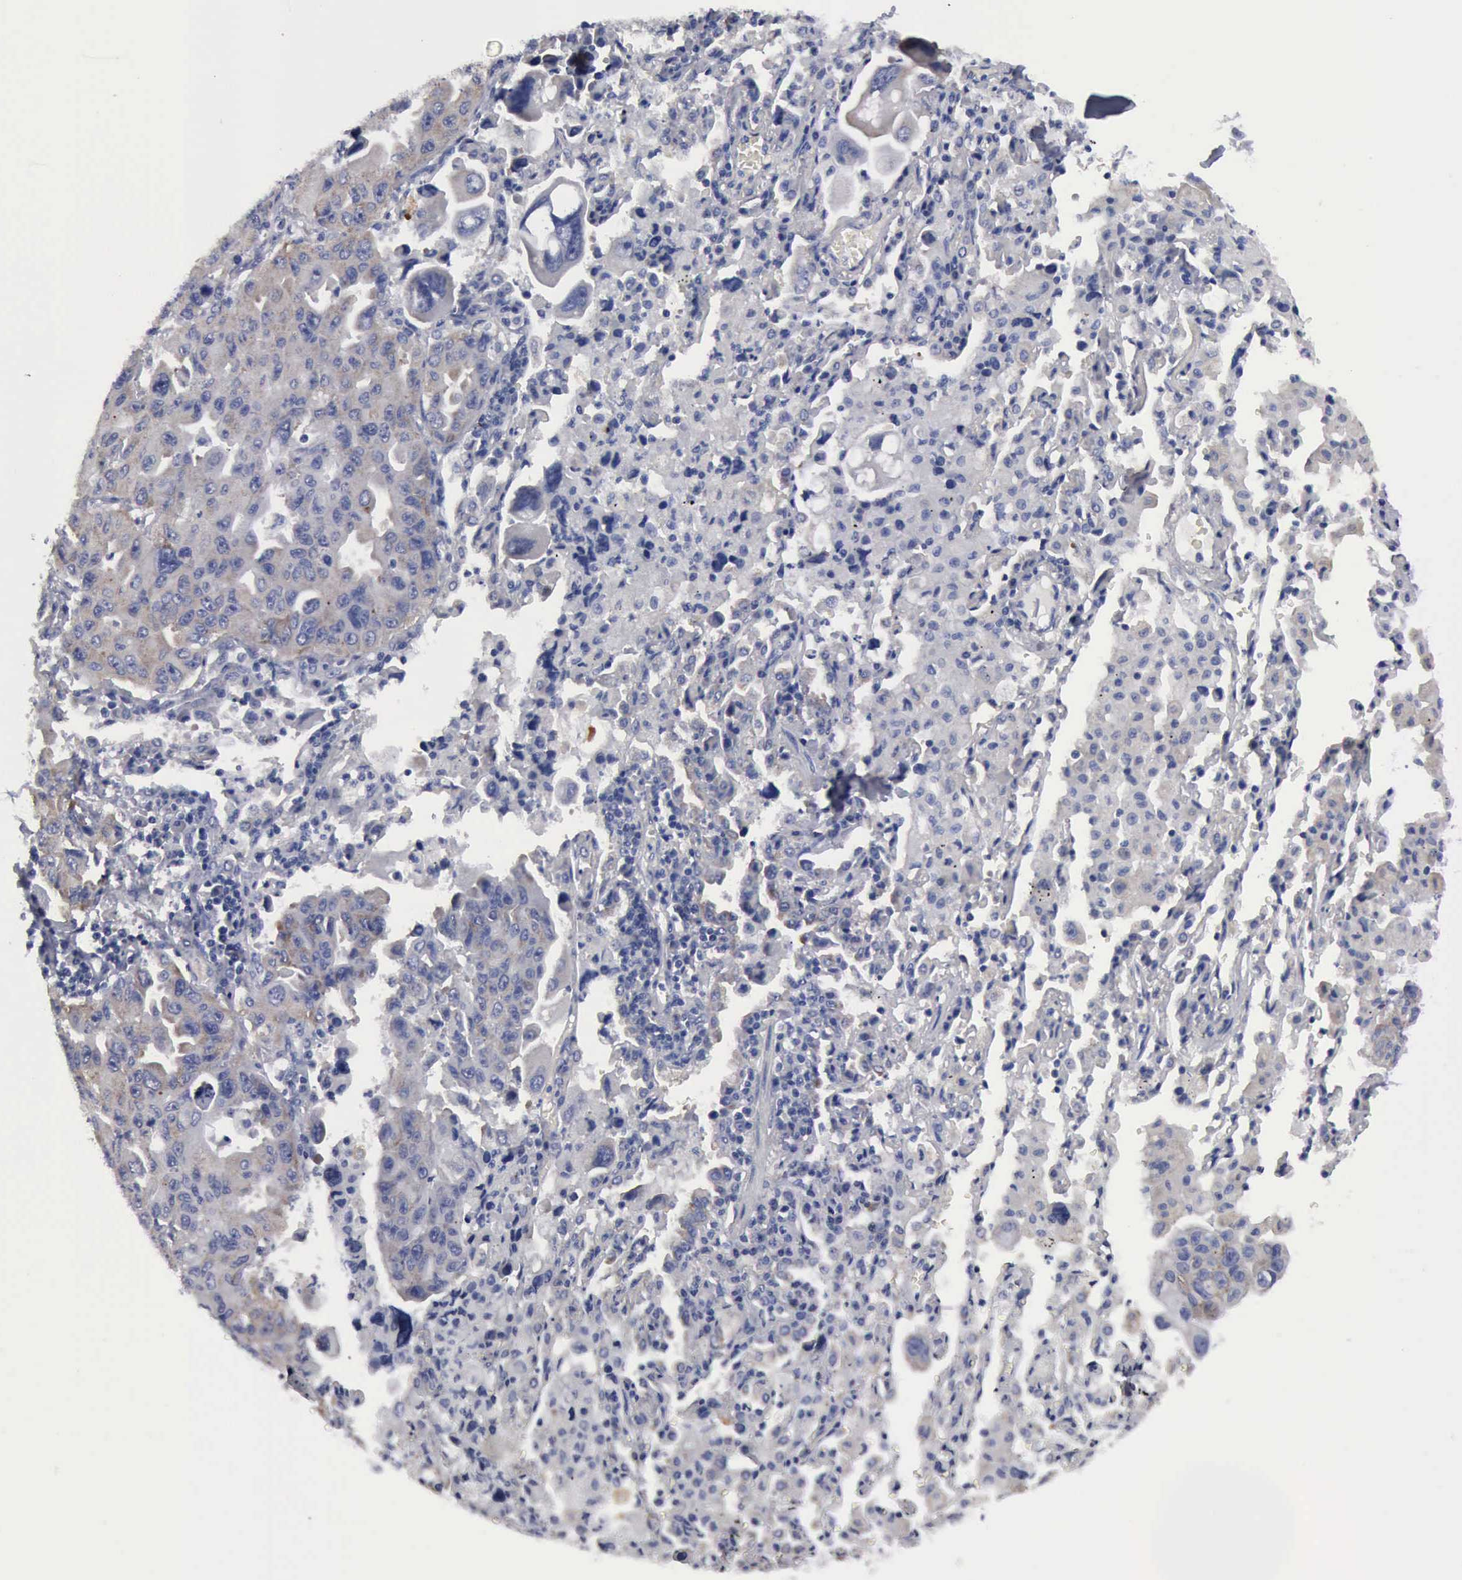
{"staining": {"intensity": "negative", "quantity": "none", "location": "none"}, "tissue": "lung cancer", "cell_type": "Tumor cells", "image_type": "cancer", "snomed": [{"axis": "morphology", "description": "Adenocarcinoma, NOS"}, {"axis": "topography", "description": "Lung"}], "caption": "Immunohistochemical staining of lung cancer displays no significant staining in tumor cells. The staining is performed using DAB brown chromogen with nuclei counter-stained in using hematoxylin.", "gene": "TXLNG", "patient": {"sex": "male", "age": 64}}